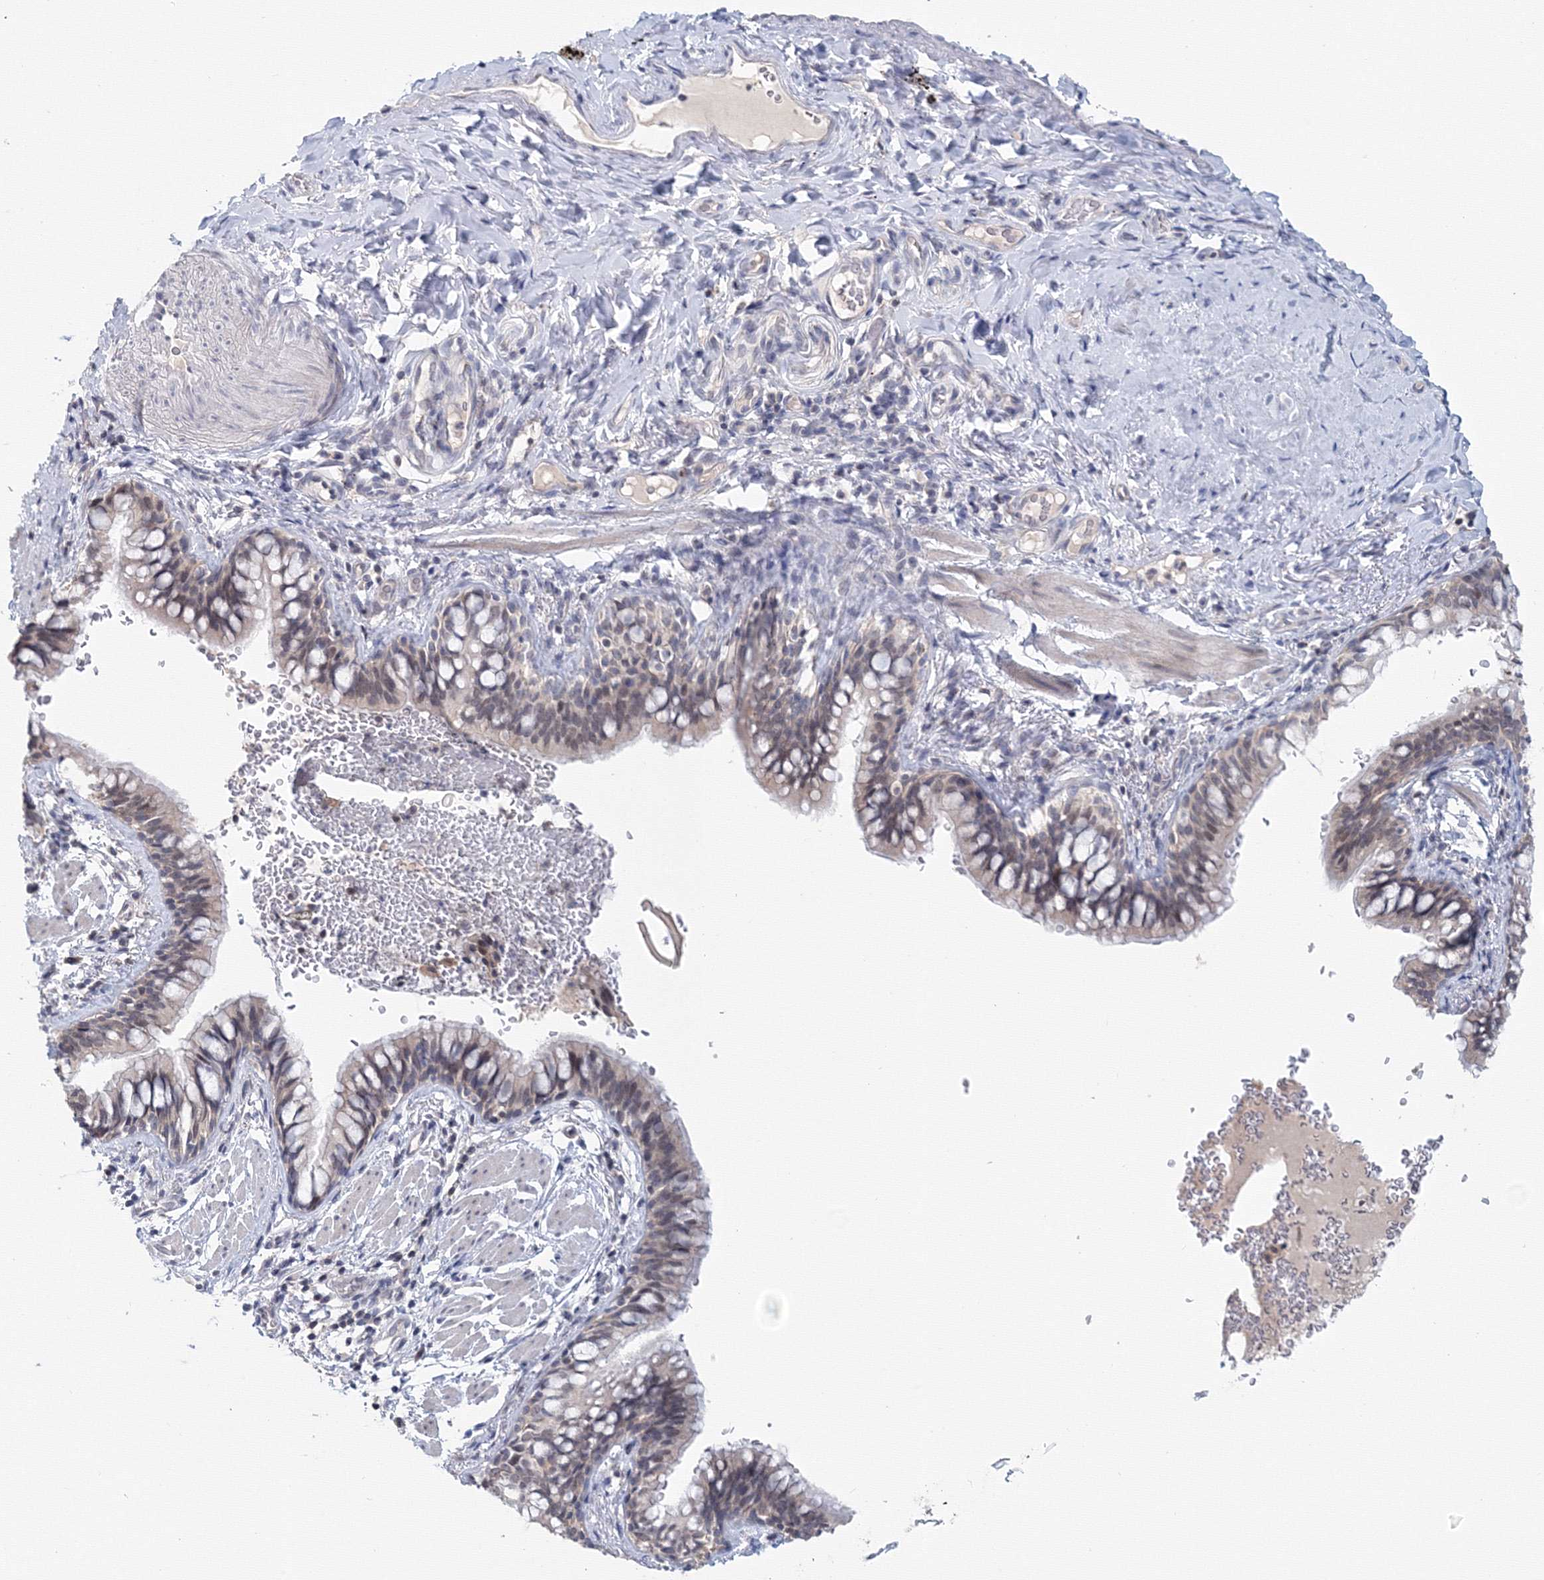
{"staining": {"intensity": "moderate", "quantity": "<25%", "location": "nuclear"}, "tissue": "bronchus", "cell_type": "Respiratory epithelial cells", "image_type": "normal", "snomed": [{"axis": "morphology", "description": "Normal tissue, NOS"}, {"axis": "topography", "description": "Cartilage tissue"}, {"axis": "topography", "description": "Bronchus"}], "caption": "Benign bronchus exhibits moderate nuclear staining in about <25% of respiratory epithelial cells, visualized by immunohistochemistry. Immunohistochemistry (ihc) stains the protein of interest in brown and the nuclei are stained blue.", "gene": "SLC7A7", "patient": {"sex": "female", "age": 36}}